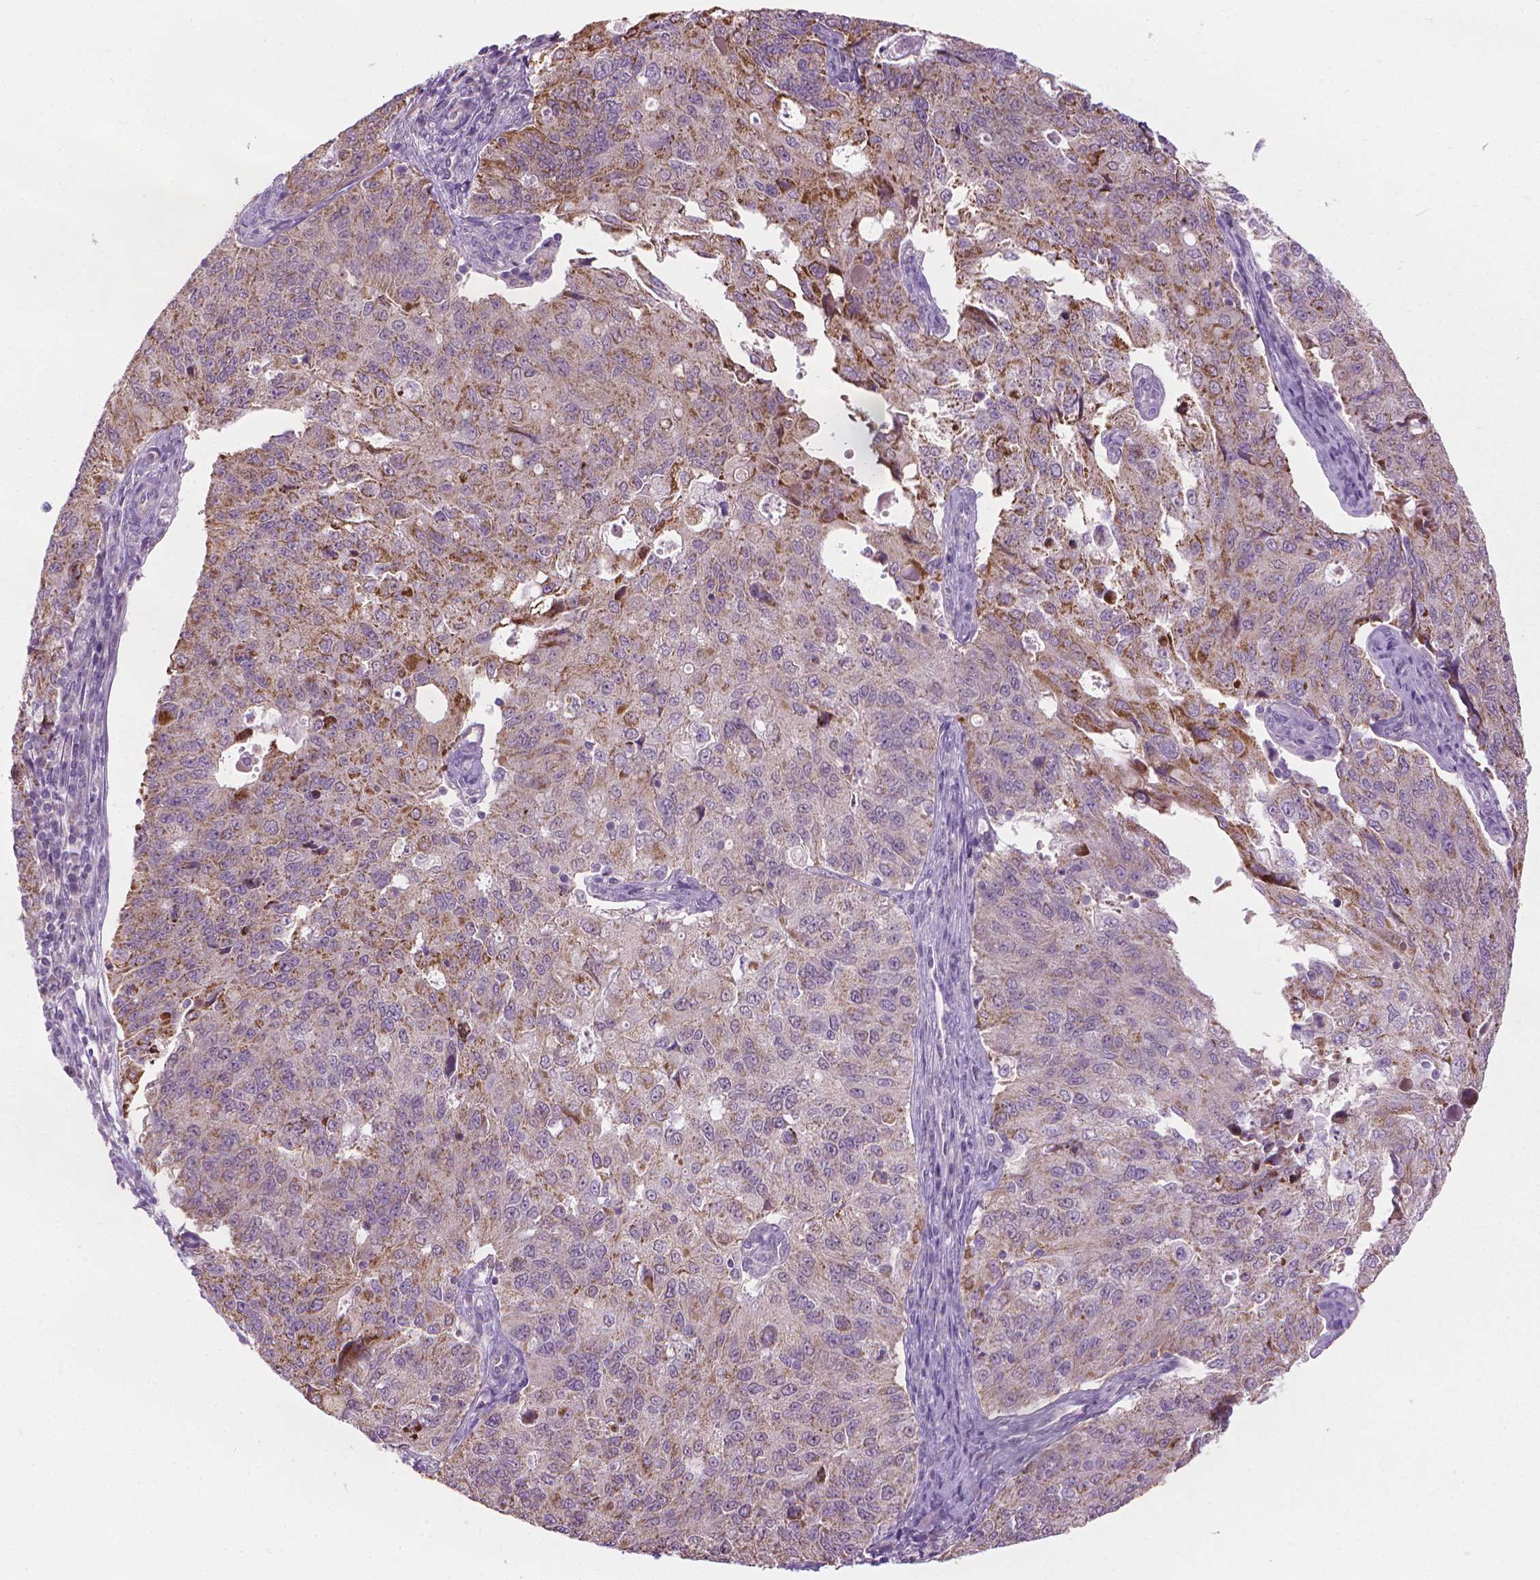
{"staining": {"intensity": "moderate", "quantity": "25%-75%", "location": "cytoplasmic/membranous"}, "tissue": "endometrial cancer", "cell_type": "Tumor cells", "image_type": "cancer", "snomed": [{"axis": "morphology", "description": "Adenocarcinoma, NOS"}, {"axis": "topography", "description": "Endometrium"}], "caption": "Tumor cells demonstrate moderate cytoplasmic/membranous staining in approximately 25%-75% of cells in endometrial cancer (adenocarcinoma).", "gene": "CFAP126", "patient": {"sex": "female", "age": 43}}